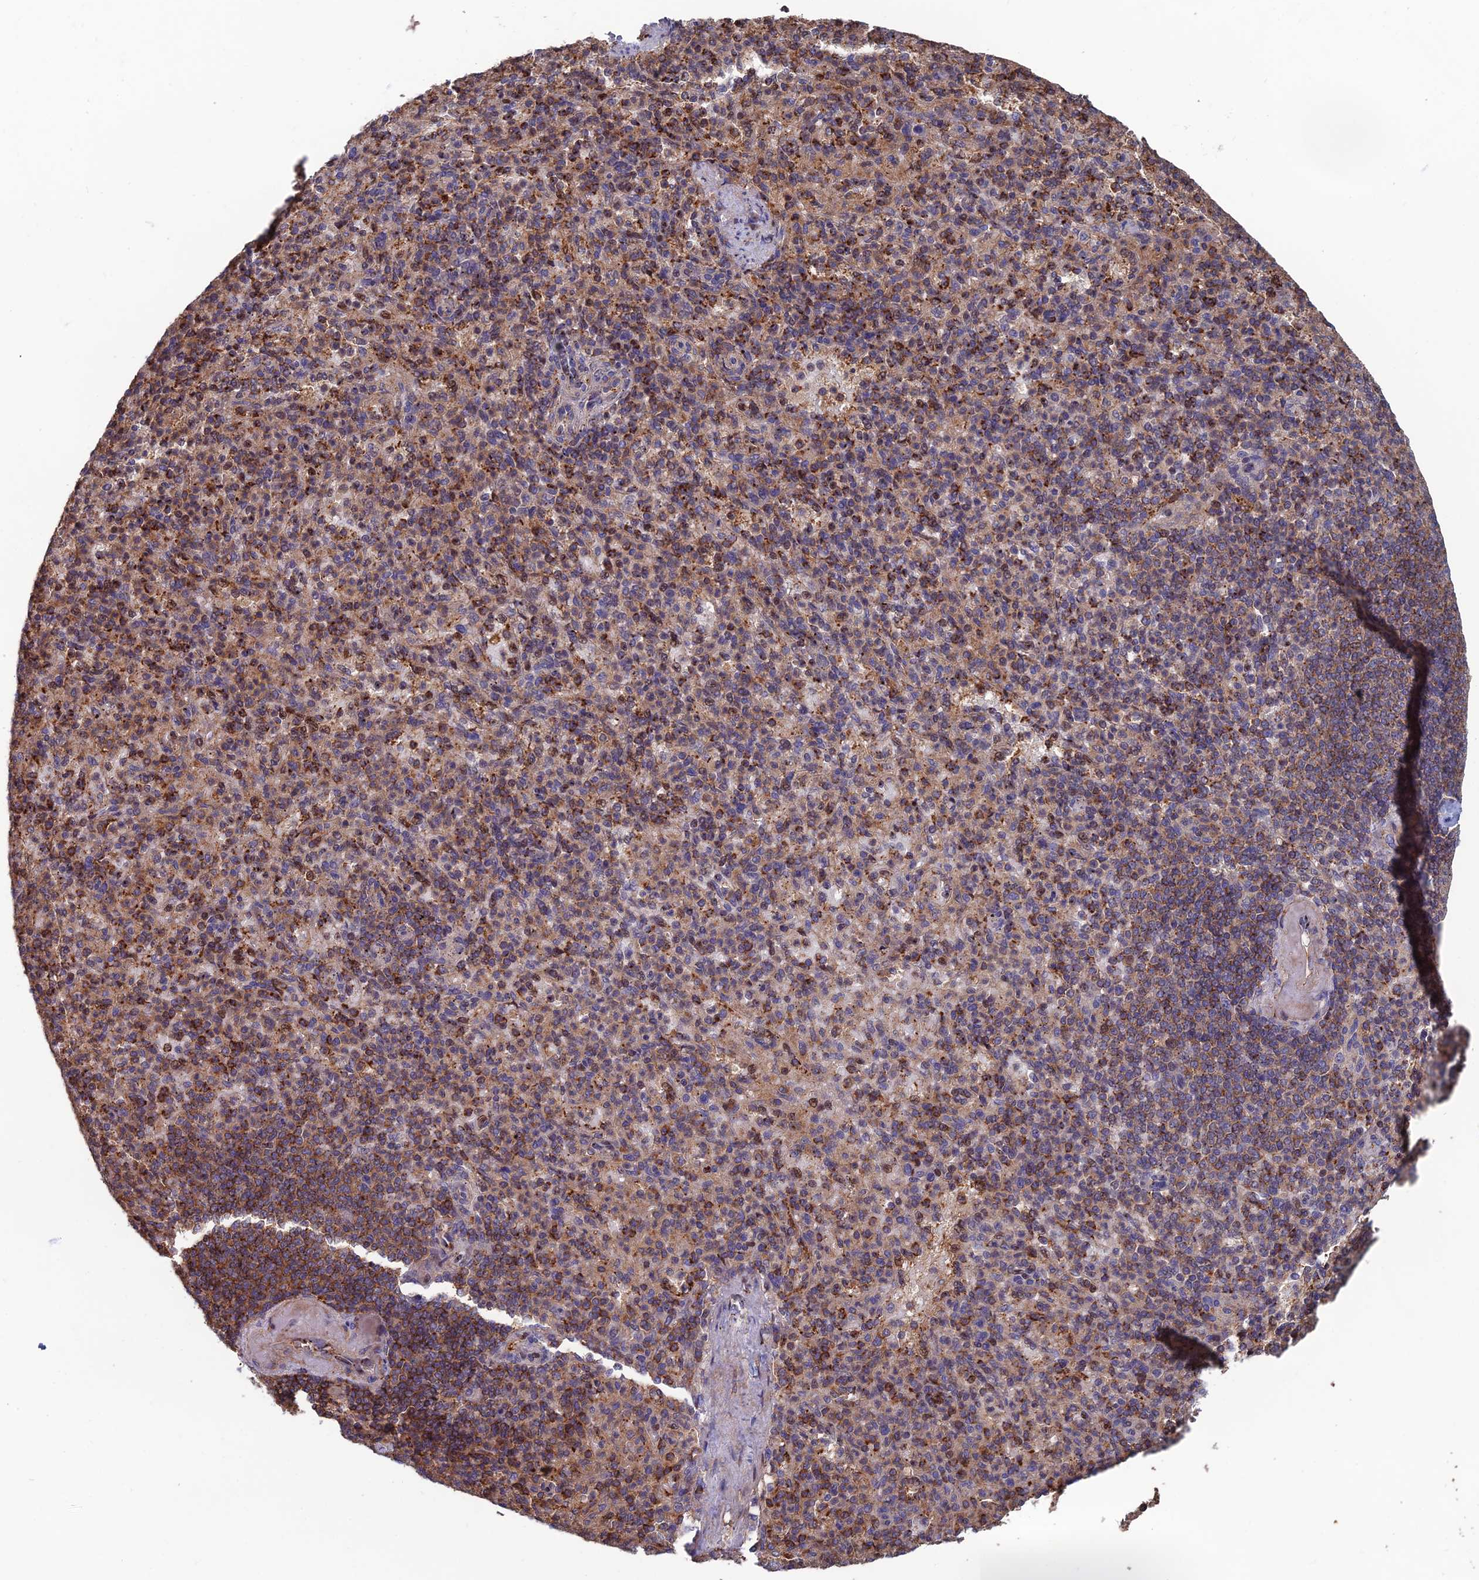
{"staining": {"intensity": "moderate", "quantity": ">75%", "location": "cytoplasmic/membranous"}, "tissue": "spleen", "cell_type": "Cells in red pulp", "image_type": "normal", "snomed": [{"axis": "morphology", "description": "Normal tissue, NOS"}, {"axis": "topography", "description": "Spleen"}], "caption": "DAB (3,3'-diaminobenzidine) immunohistochemical staining of benign human spleen shows moderate cytoplasmic/membranous protein staining in approximately >75% of cells in red pulp.", "gene": "C15orf62", "patient": {"sex": "female", "age": 74}}